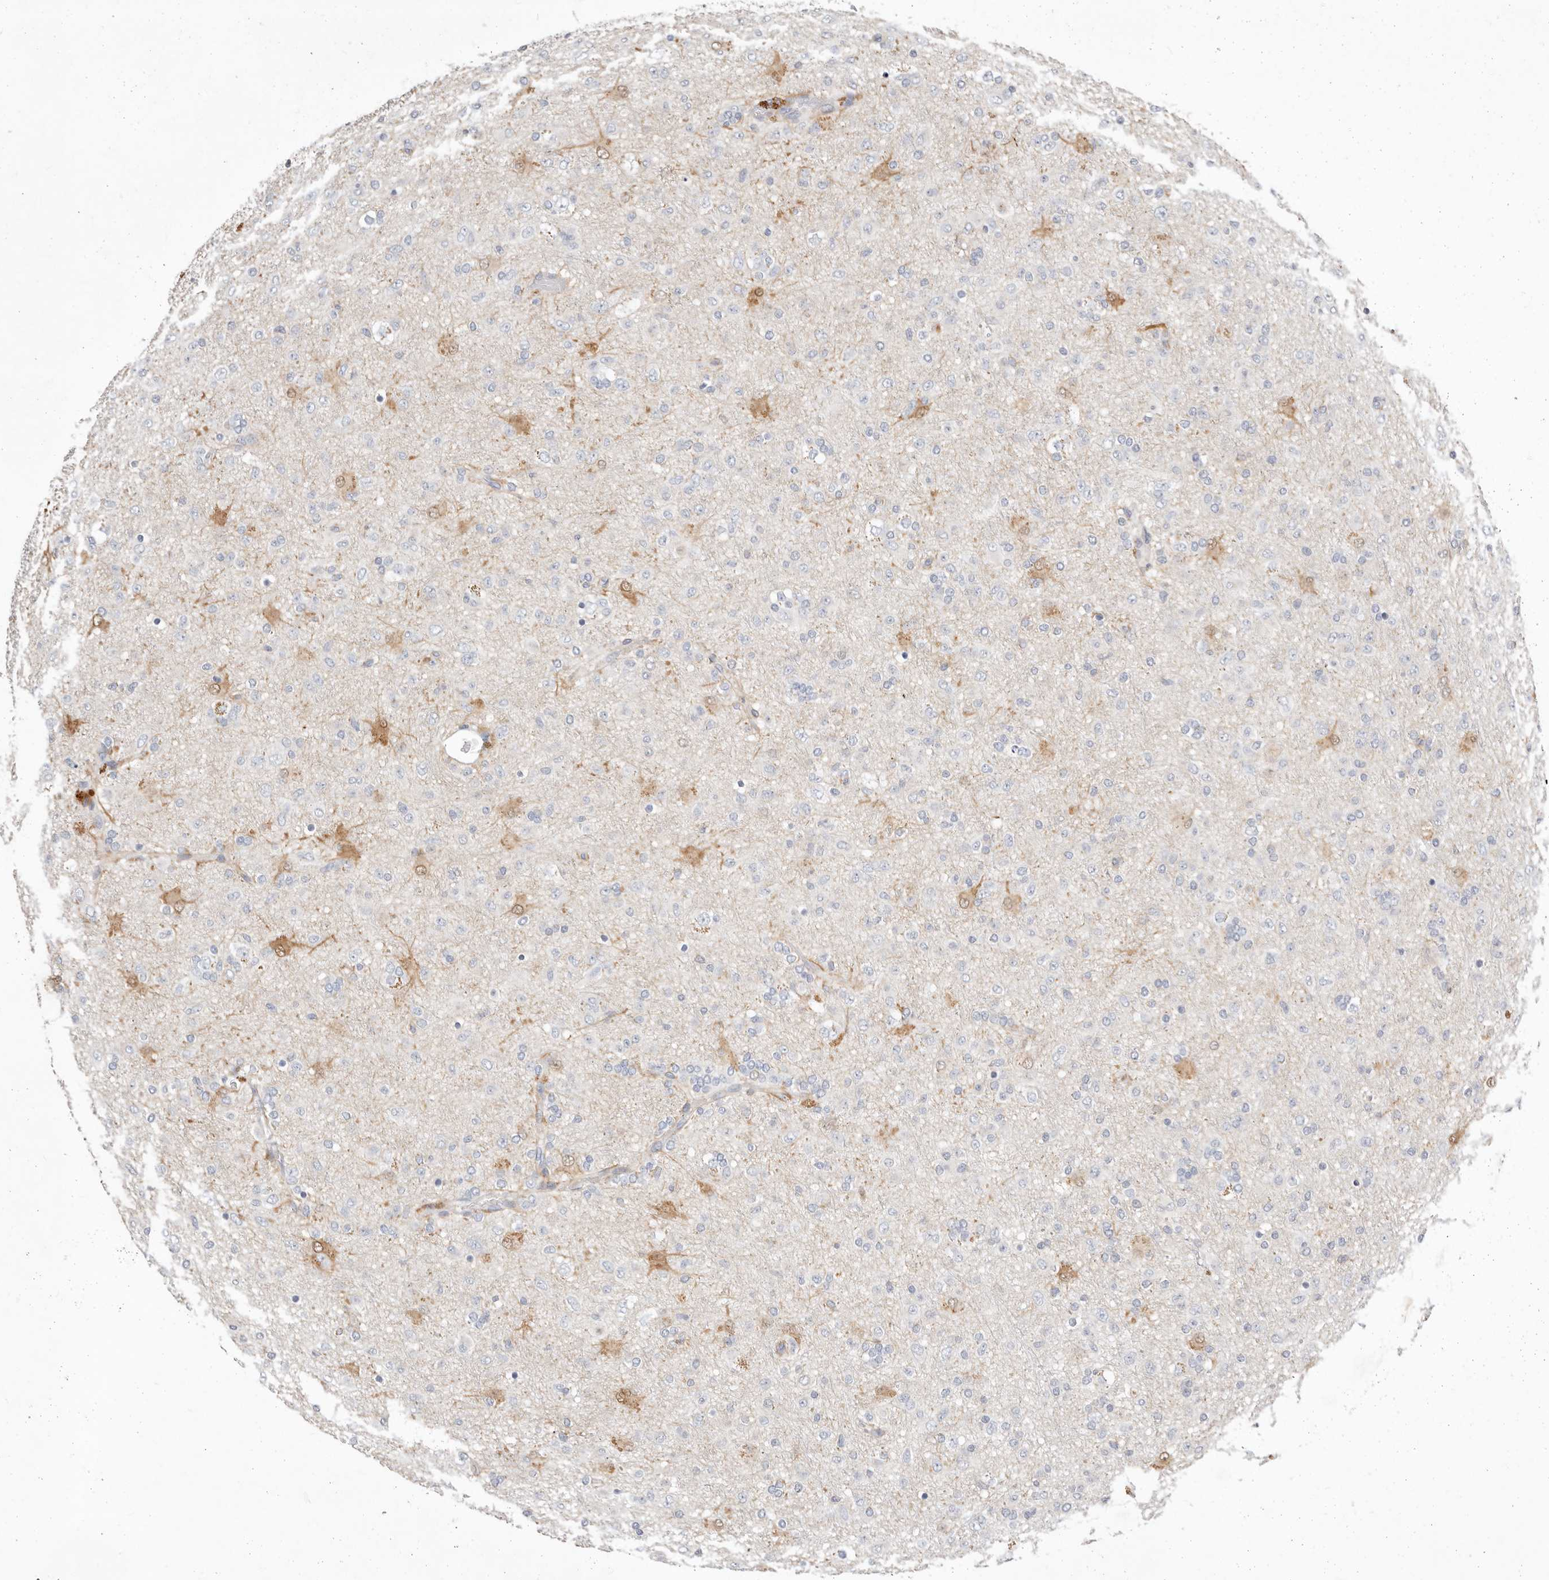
{"staining": {"intensity": "negative", "quantity": "none", "location": "none"}, "tissue": "glioma", "cell_type": "Tumor cells", "image_type": "cancer", "snomed": [{"axis": "morphology", "description": "Glioma, malignant, Low grade"}, {"axis": "topography", "description": "Brain"}], "caption": "The immunohistochemistry (IHC) micrograph has no significant staining in tumor cells of glioma tissue. (Brightfield microscopy of DAB immunohistochemistry at high magnification).", "gene": "TMEM63B", "patient": {"sex": "male", "age": 65}}